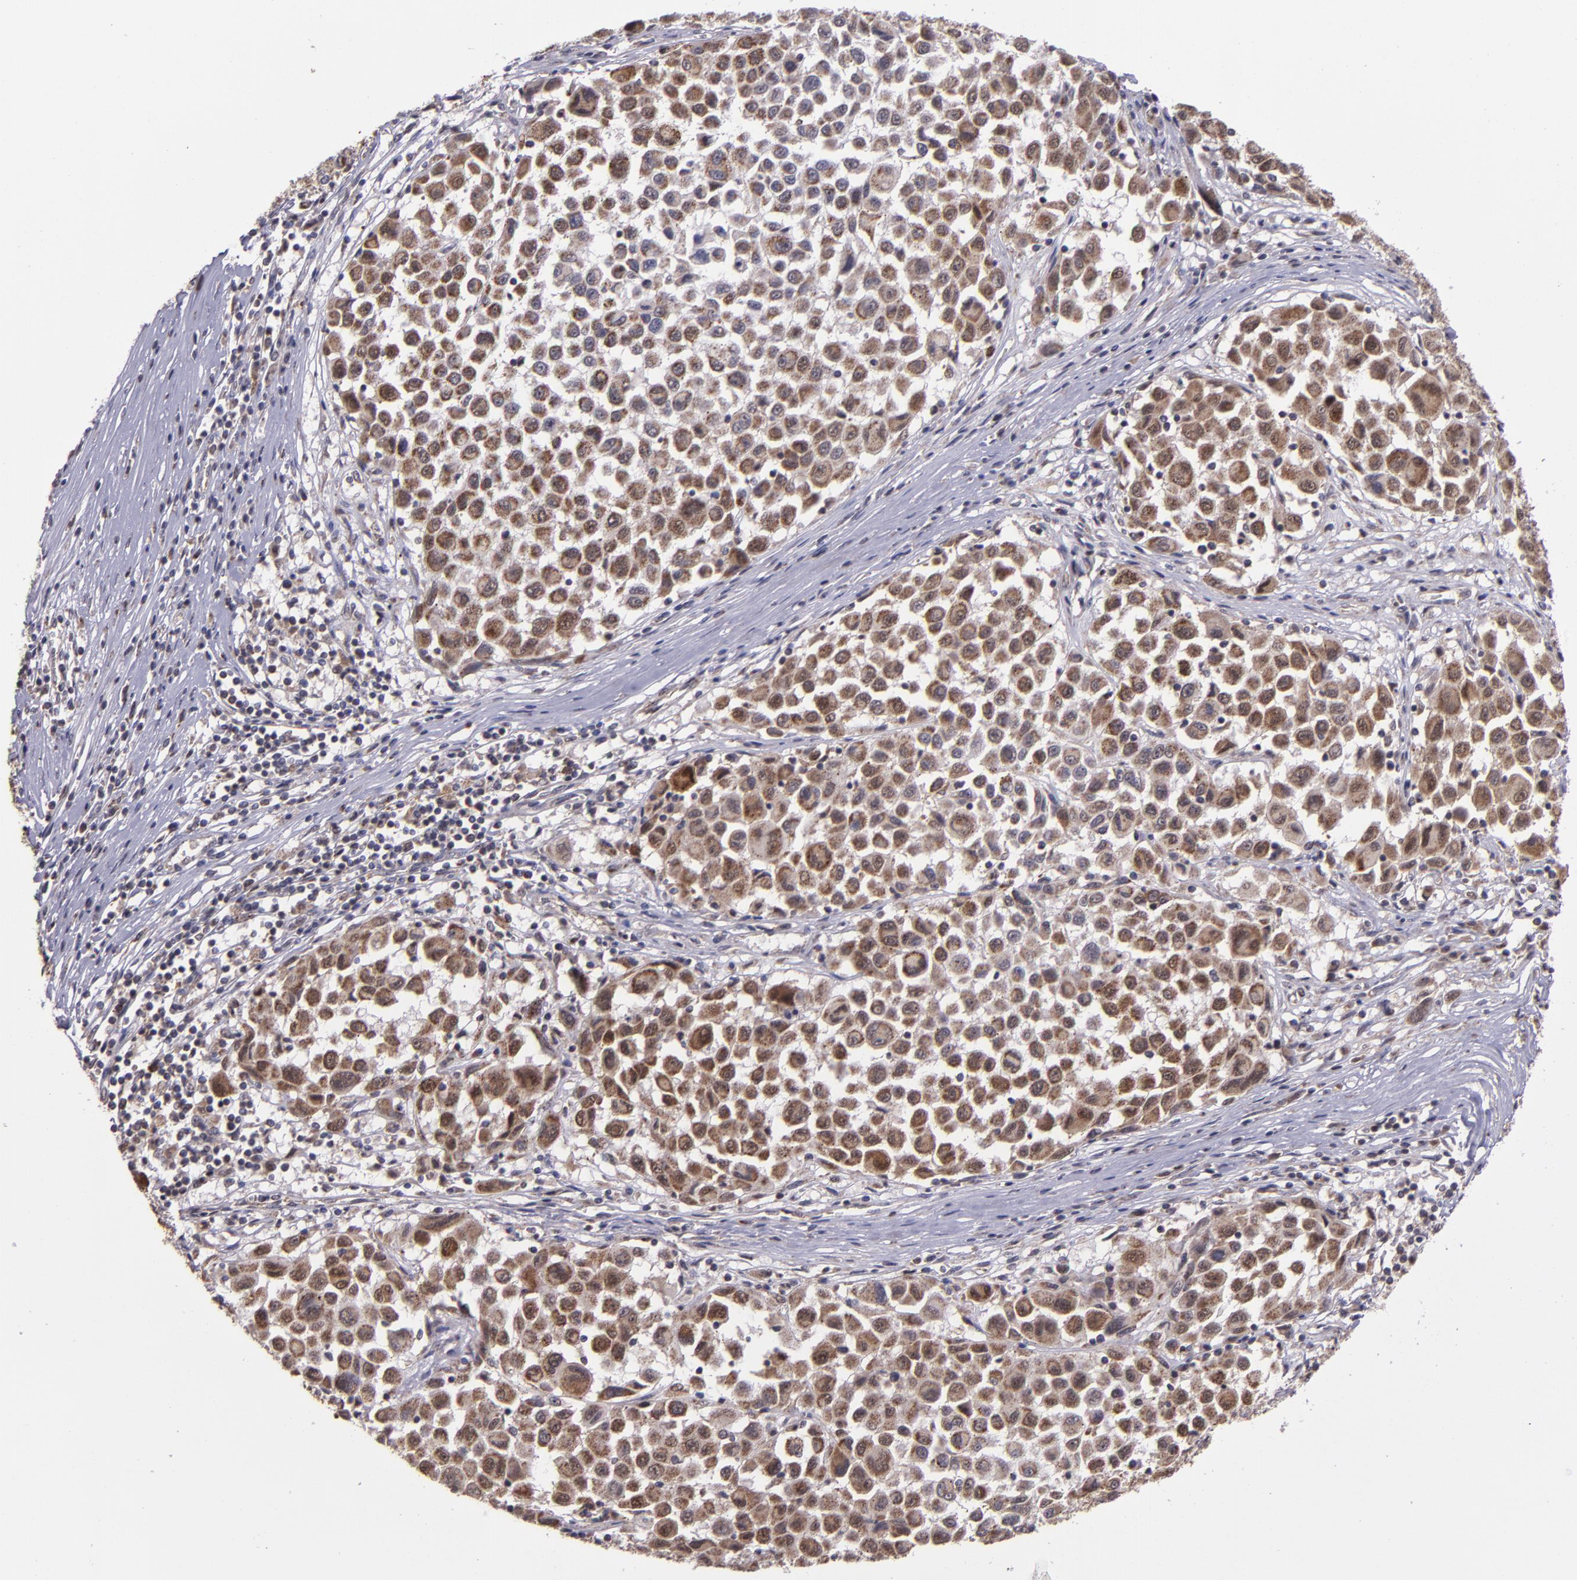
{"staining": {"intensity": "moderate", "quantity": ">75%", "location": "cytoplasmic/membranous"}, "tissue": "melanoma", "cell_type": "Tumor cells", "image_type": "cancer", "snomed": [{"axis": "morphology", "description": "Malignant melanoma, Metastatic site"}, {"axis": "topography", "description": "Lymph node"}], "caption": "Melanoma stained with immunohistochemistry reveals moderate cytoplasmic/membranous expression in approximately >75% of tumor cells. The staining is performed using DAB brown chromogen to label protein expression. The nuclei are counter-stained blue using hematoxylin.", "gene": "LONP1", "patient": {"sex": "male", "age": 61}}